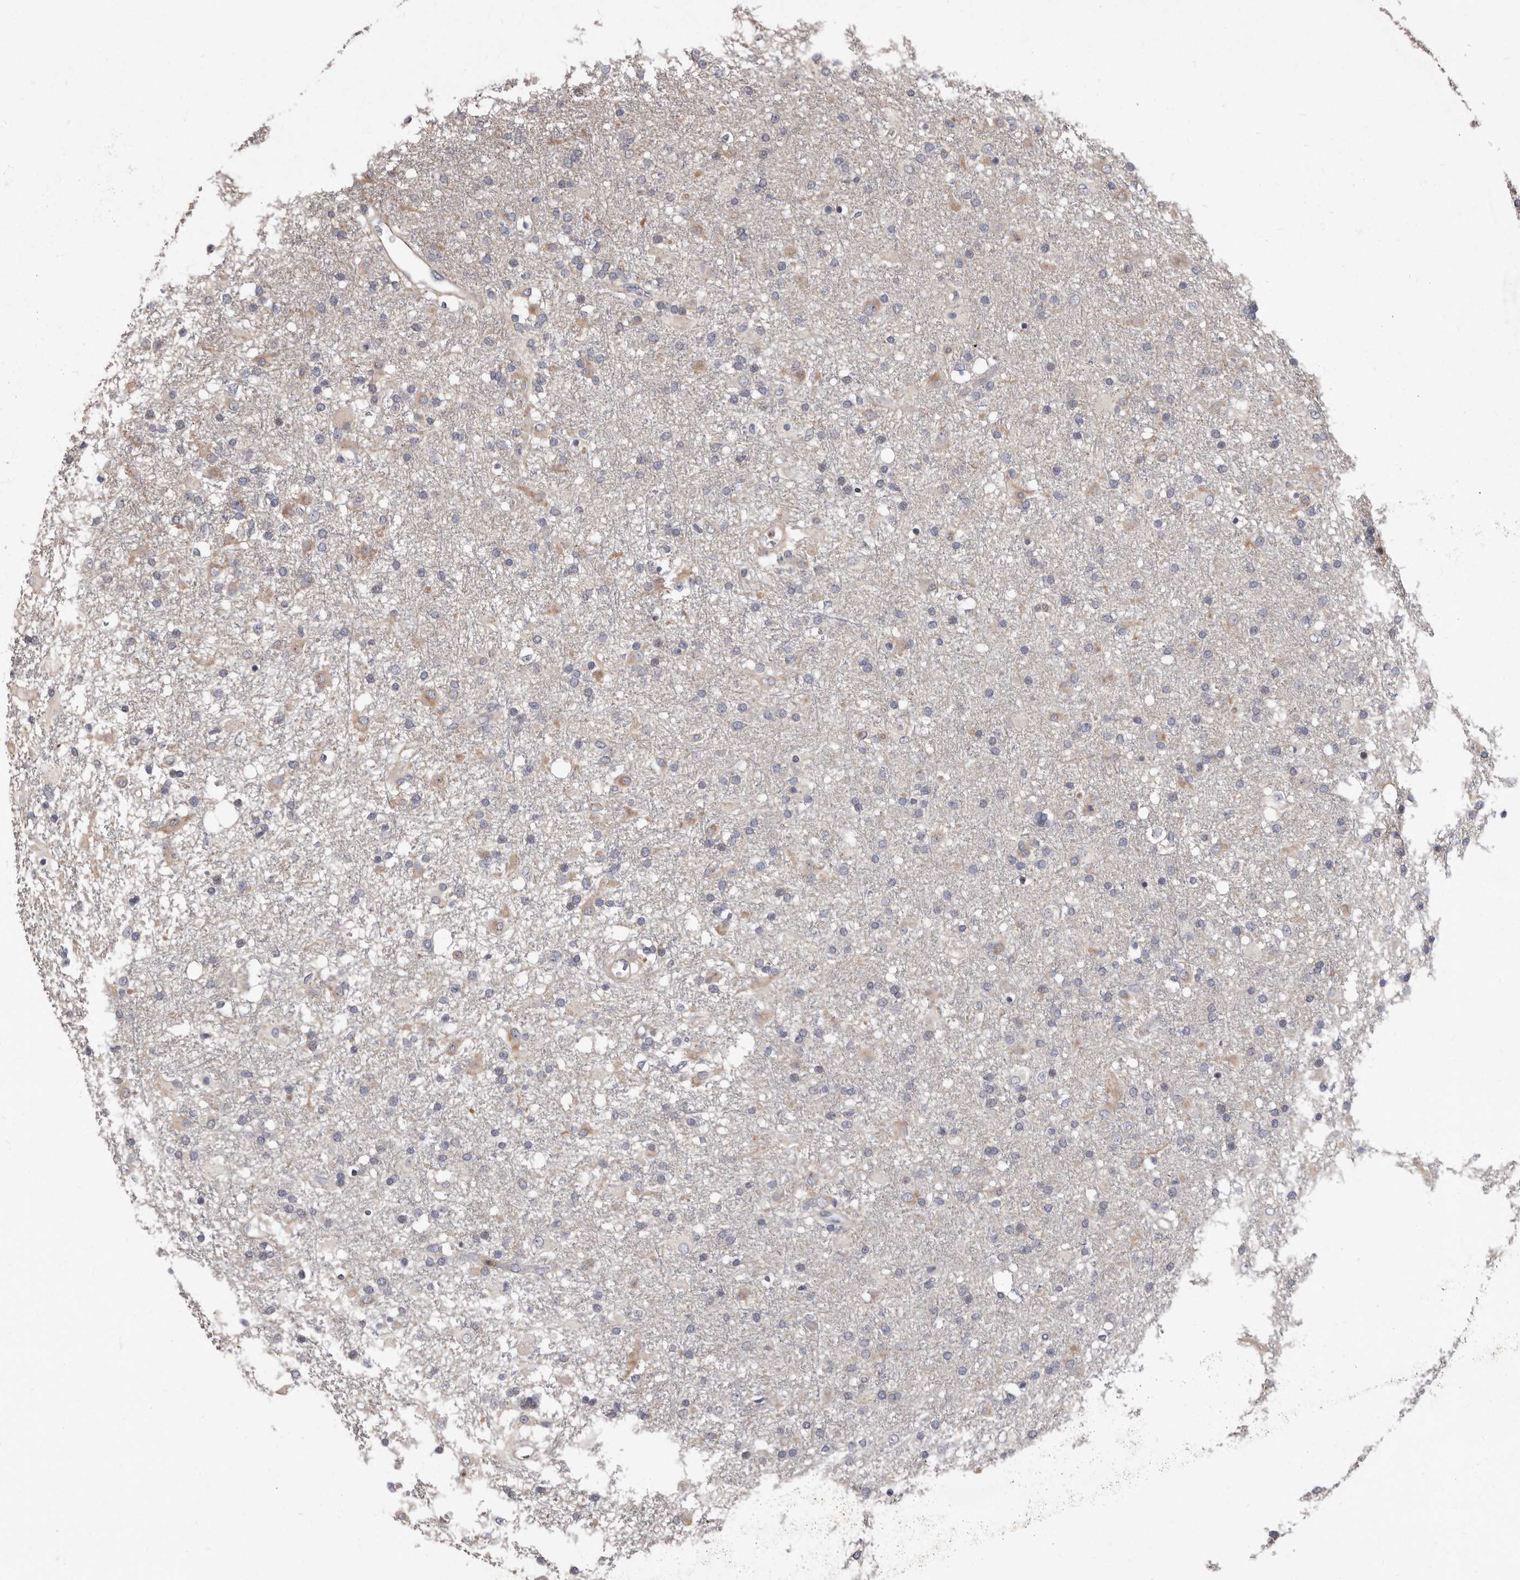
{"staining": {"intensity": "negative", "quantity": "none", "location": "none"}, "tissue": "glioma", "cell_type": "Tumor cells", "image_type": "cancer", "snomed": [{"axis": "morphology", "description": "Glioma, malignant, Low grade"}, {"axis": "topography", "description": "Brain"}], "caption": "This is an IHC histopathology image of glioma. There is no positivity in tumor cells.", "gene": "MRPL18", "patient": {"sex": "male", "age": 65}}